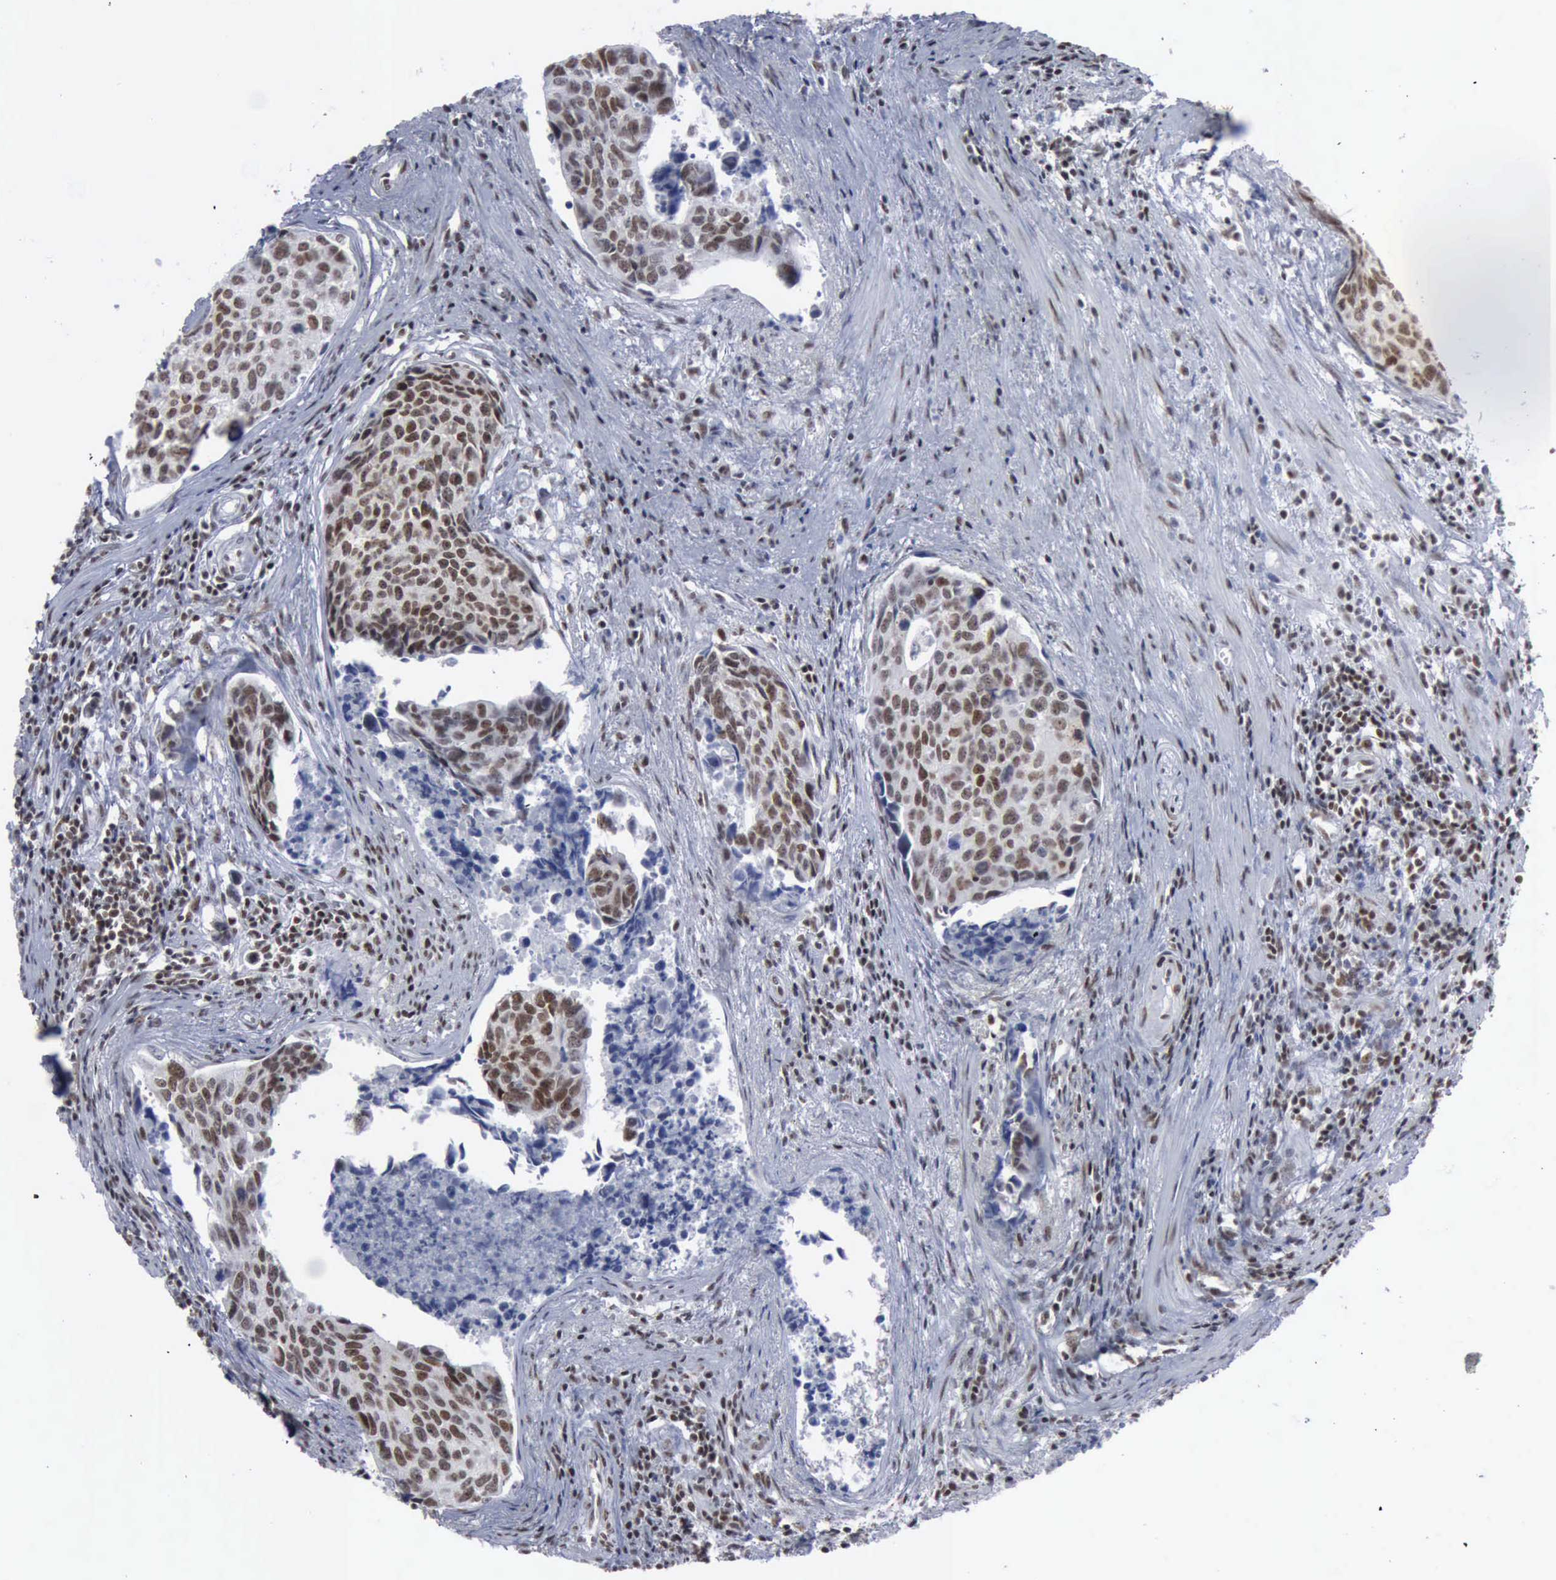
{"staining": {"intensity": "moderate", "quantity": ">75%", "location": "nuclear"}, "tissue": "urothelial cancer", "cell_type": "Tumor cells", "image_type": "cancer", "snomed": [{"axis": "morphology", "description": "Urothelial carcinoma, High grade"}, {"axis": "topography", "description": "Urinary bladder"}], "caption": "DAB immunohistochemical staining of human urothelial cancer demonstrates moderate nuclear protein staining in about >75% of tumor cells.", "gene": "XPA", "patient": {"sex": "male", "age": 81}}